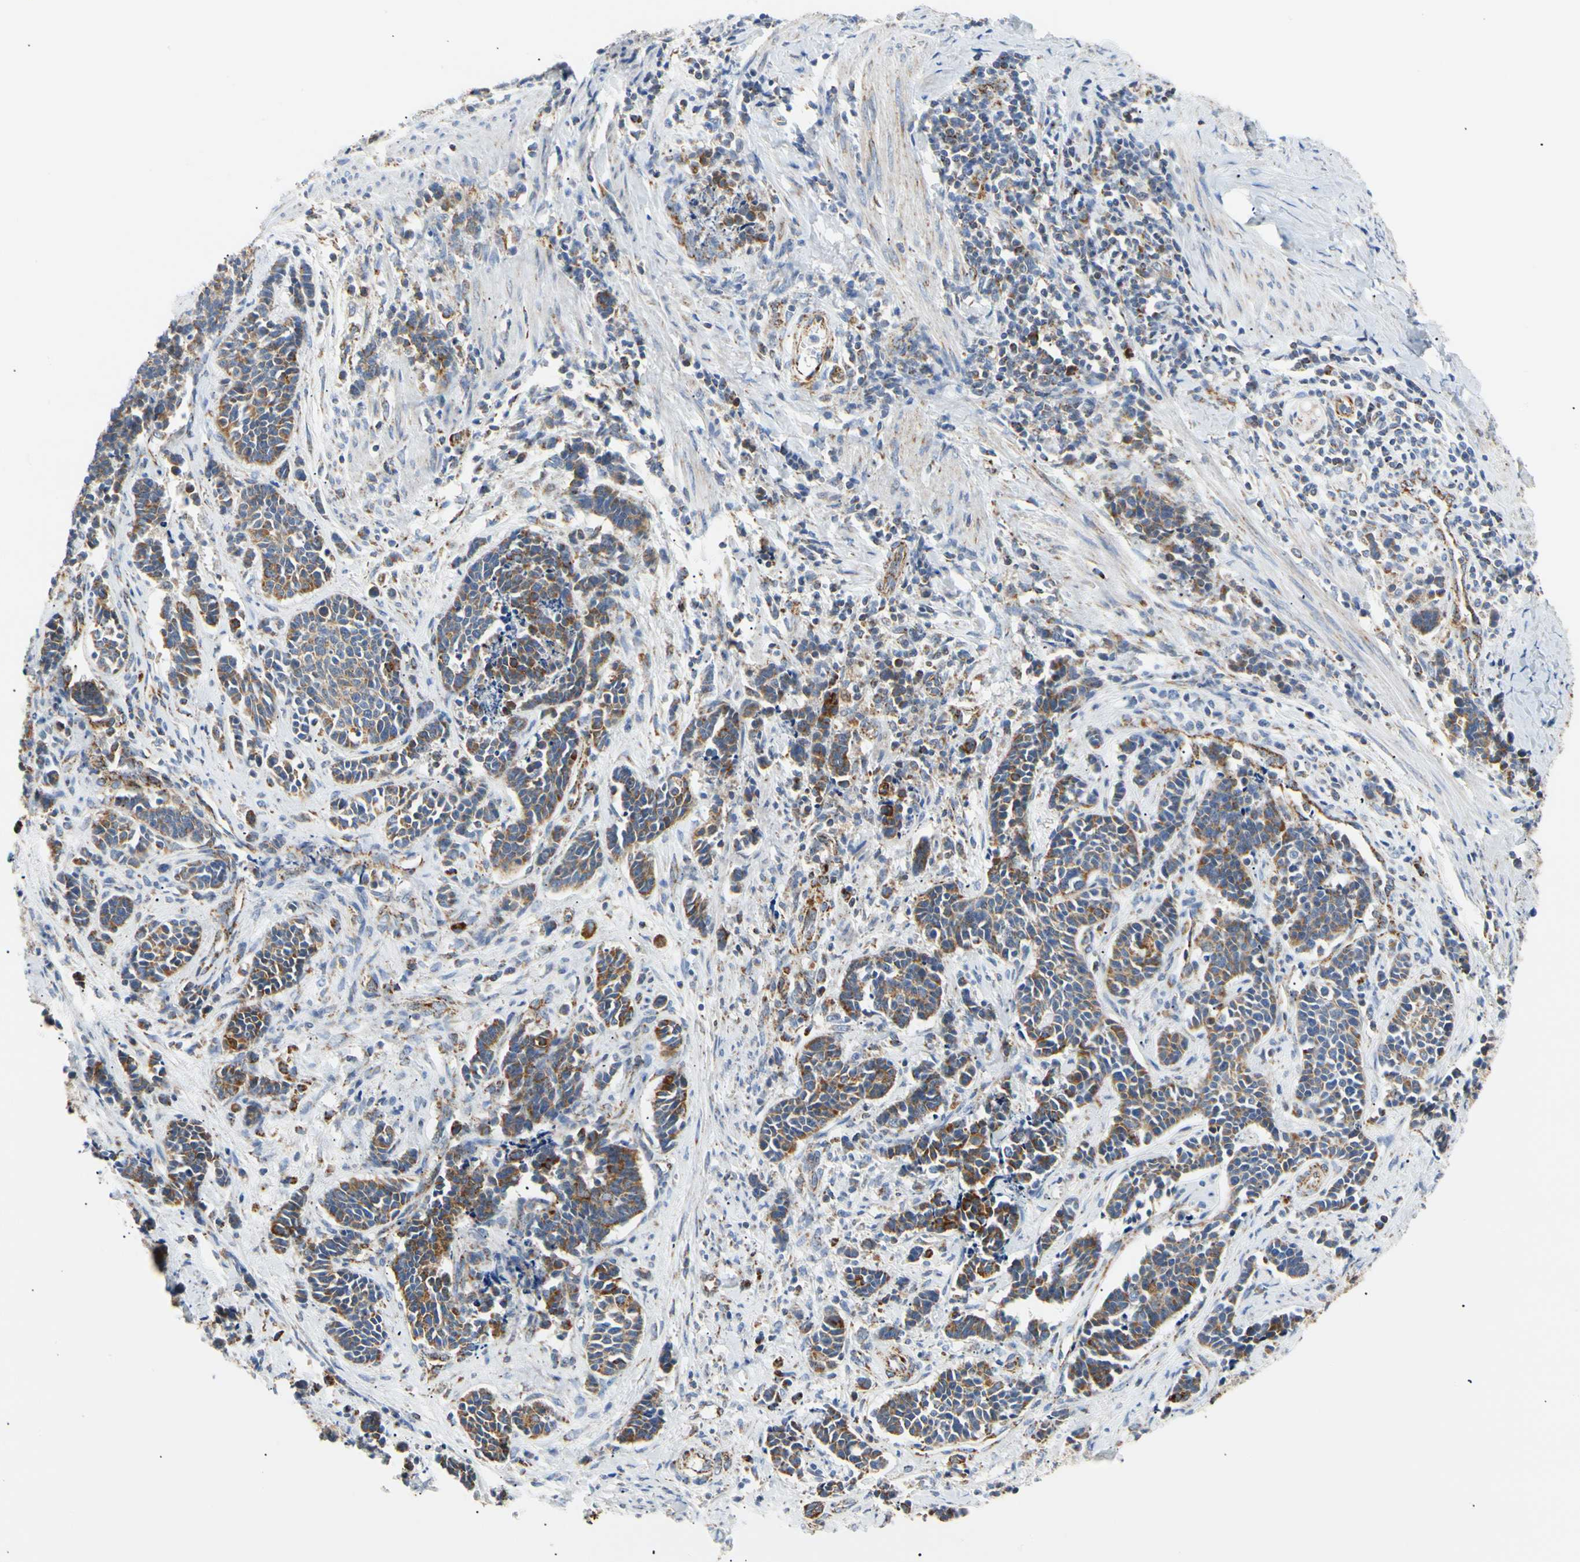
{"staining": {"intensity": "strong", "quantity": "25%-75%", "location": "cytoplasmic/membranous"}, "tissue": "cervical cancer", "cell_type": "Tumor cells", "image_type": "cancer", "snomed": [{"axis": "morphology", "description": "Squamous cell carcinoma, NOS"}, {"axis": "topography", "description": "Cervix"}], "caption": "High-magnification brightfield microscopy of squamous cell carcinoma (cervical) stained with DAB (brown) and counterstained with hematoxylin (blue). tumor cells exhibit strong cytoplasmic/membranous expression is appreciated in approximately25%-75% of cells.", "gene": "ACAT1", "patient": {"sex": "female", "age": 35}}